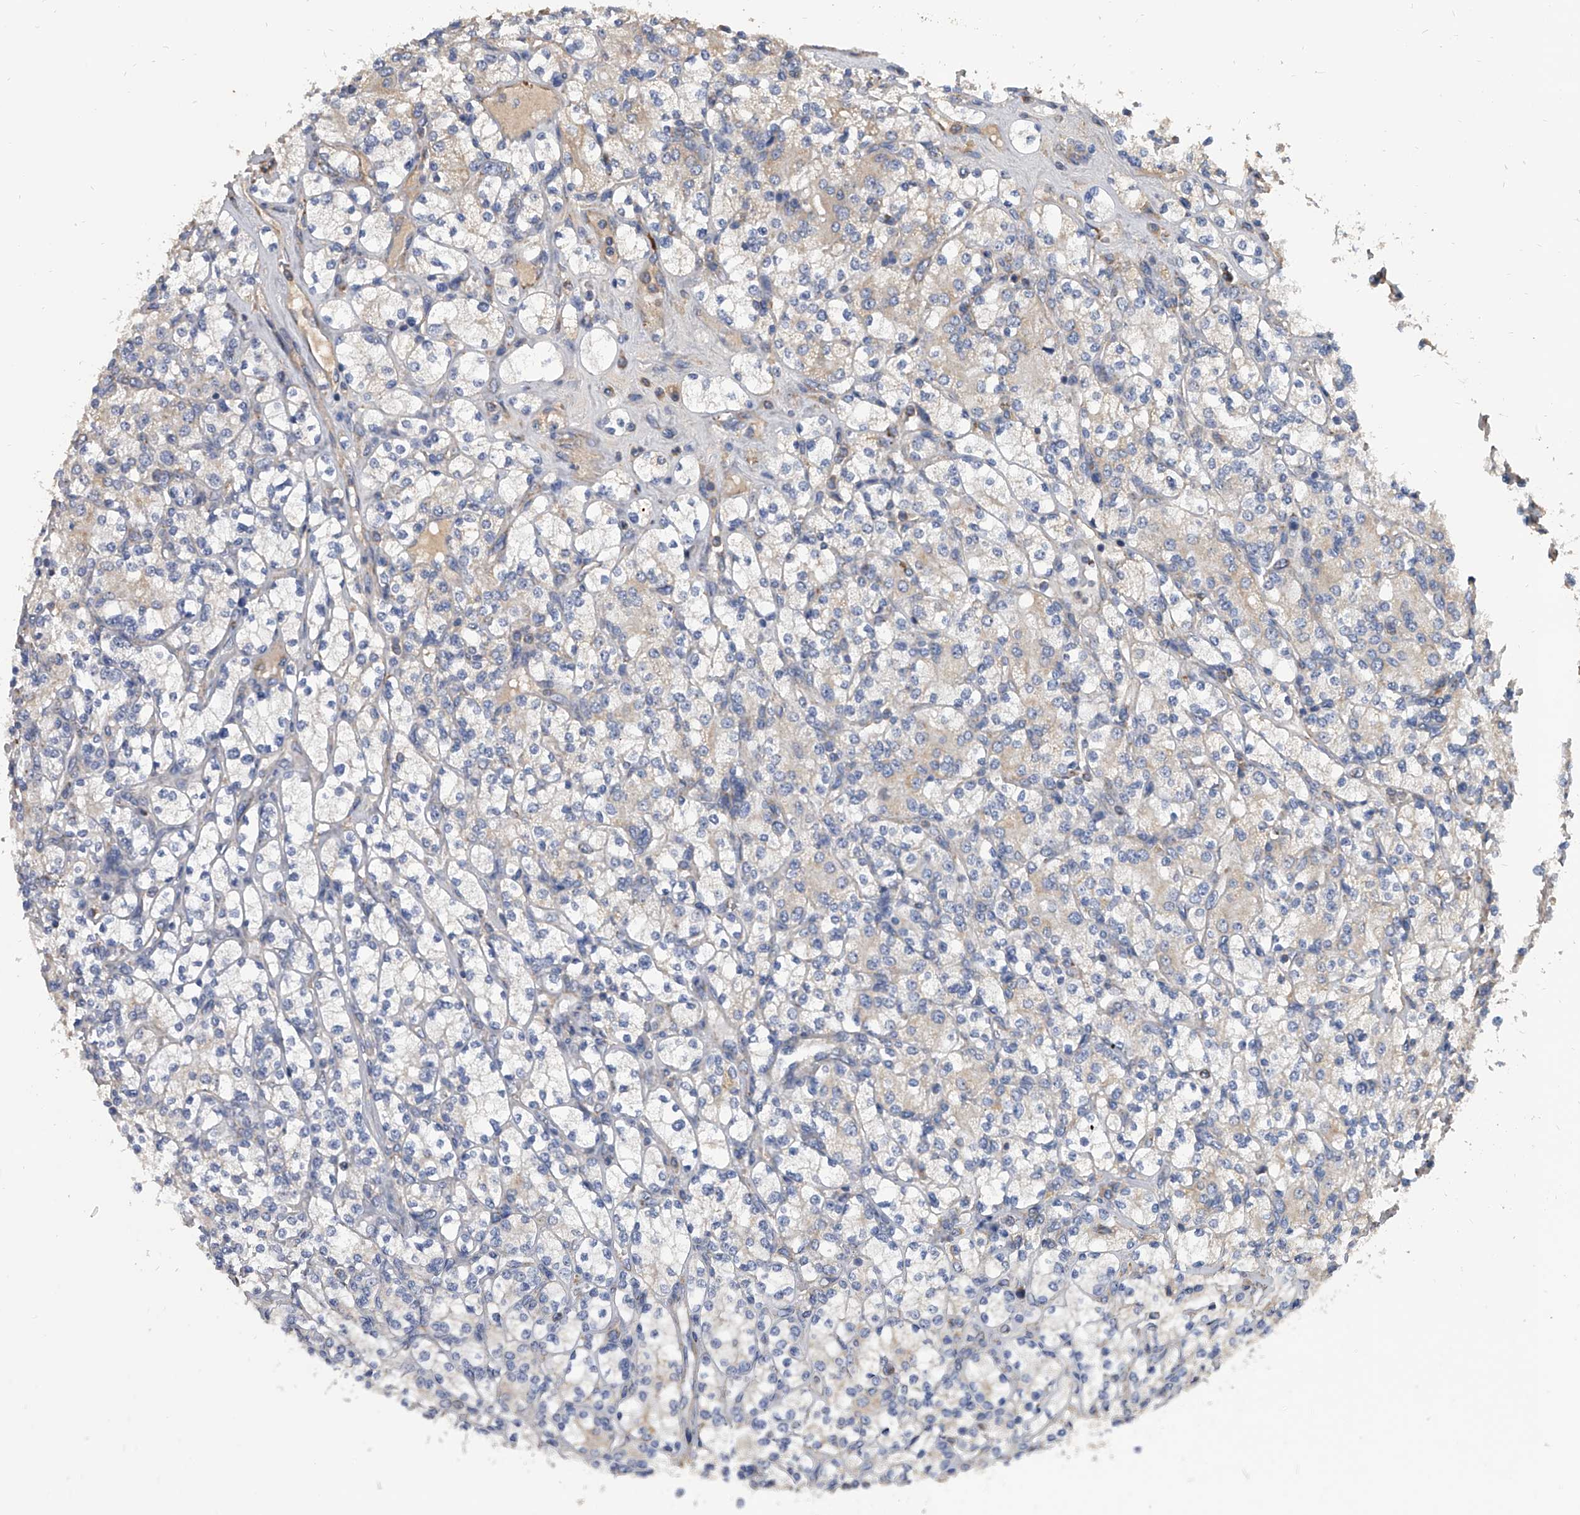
{"staining": {"intensity": "negative", "quantity": "none", "location": "none"}, "tissue": "renal cancer", "cell_type": "Tumor cells", "image_type": "cancer", "snomed": [{"axis": "morphology", "description": "Adenocarcinoma, NOS"}, {"axis": "topography", "description": "Kidney"}], "caption": "Tumor cells show no significant staining in renal cancer.", "gene": "MRPL28", "patient": {"sex": "male", "age": 77}}